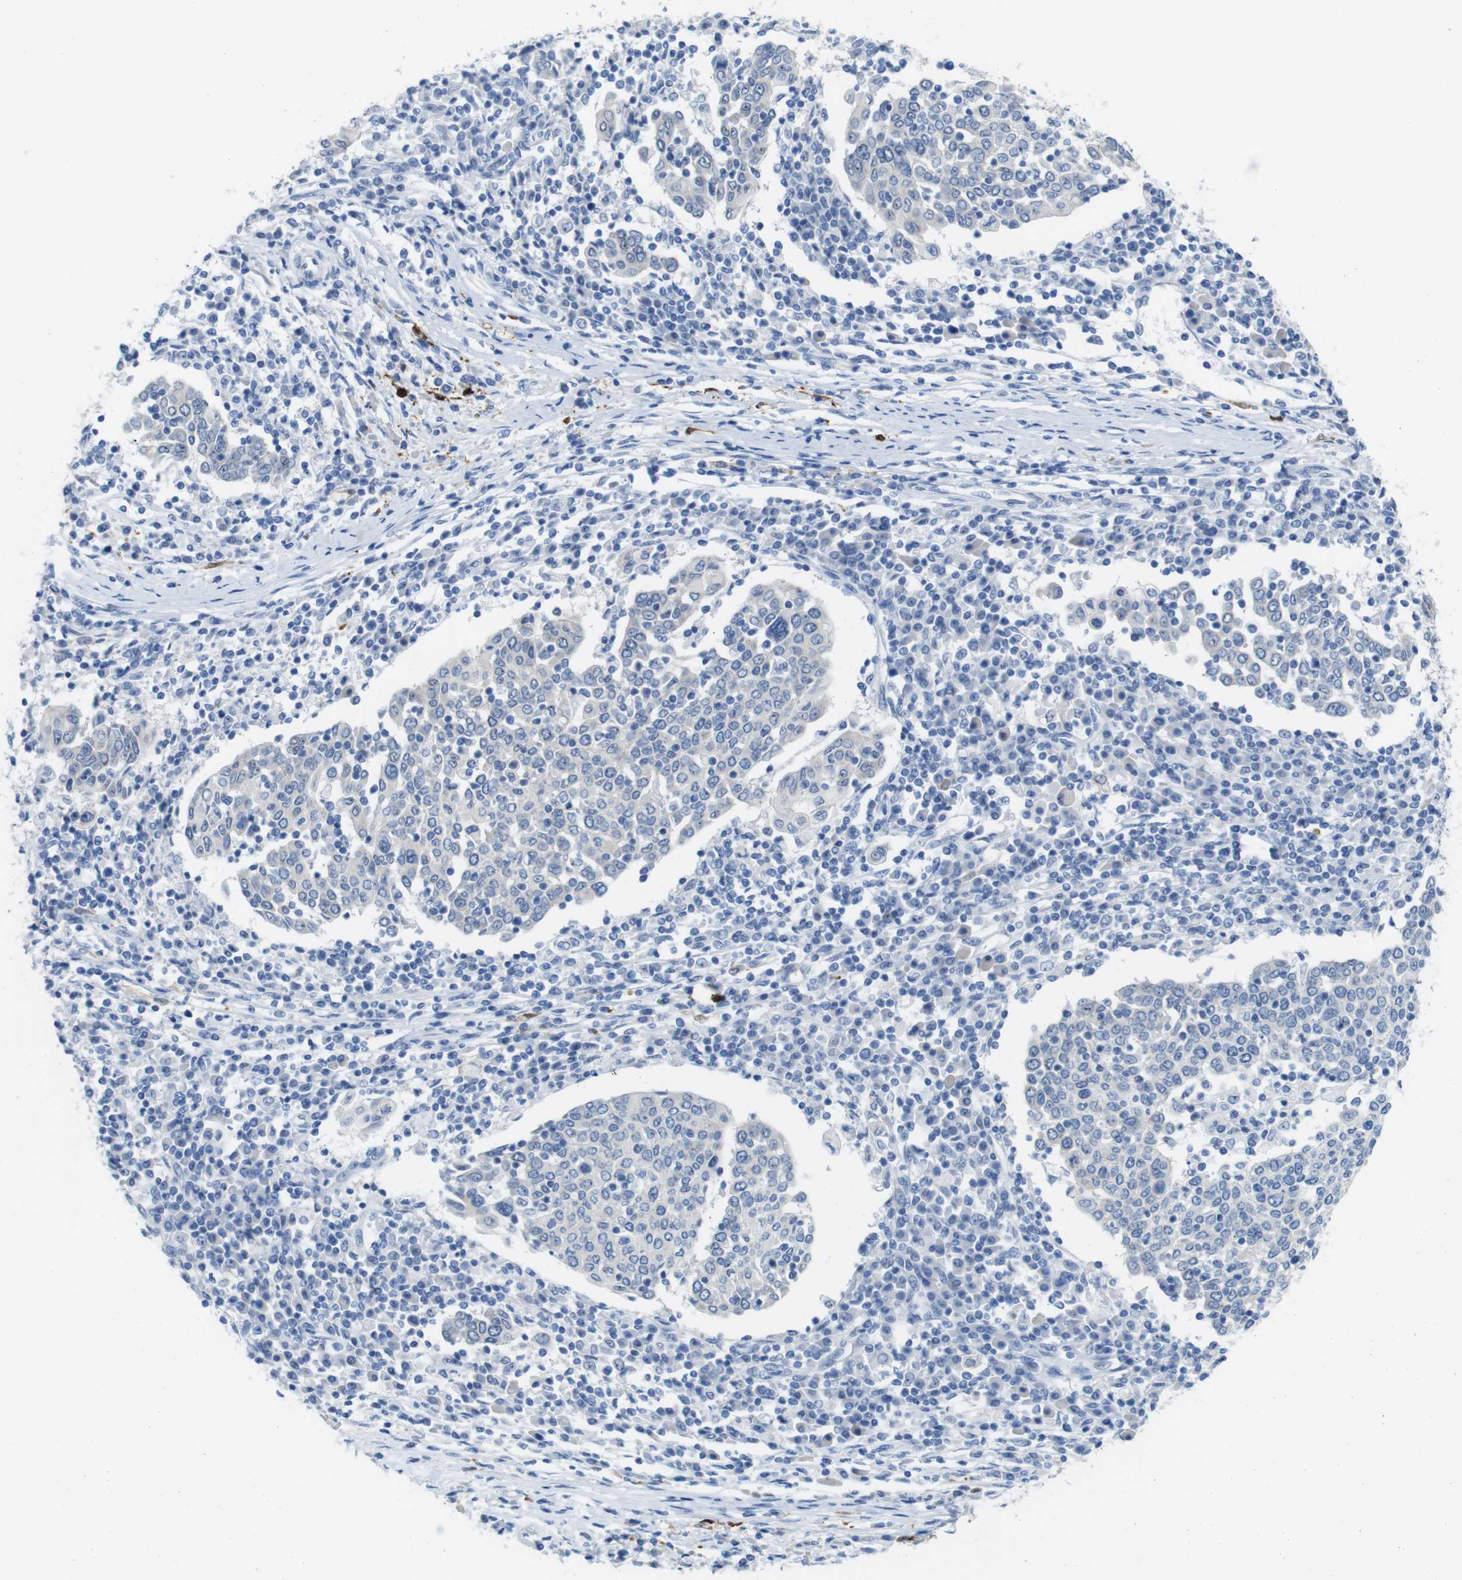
{"staining": {"intensity": "negative", "quantity": "none", "location": "none"}, "tissue": "cervical cancer", "cell_type": "Tumor cells", "image_type": "cancer", "snomed": [{"axis": "morphology", "description": "Squamous cell carcinoma, NOS"}, {"axis": "topography", "description": "Cervix"}], "caption": "Tumor cells are negative for protein expression in human cervical squamous cell carcinoma.", "gene": "C1orf210", "patient": {"sex": "female", "age": 40}}